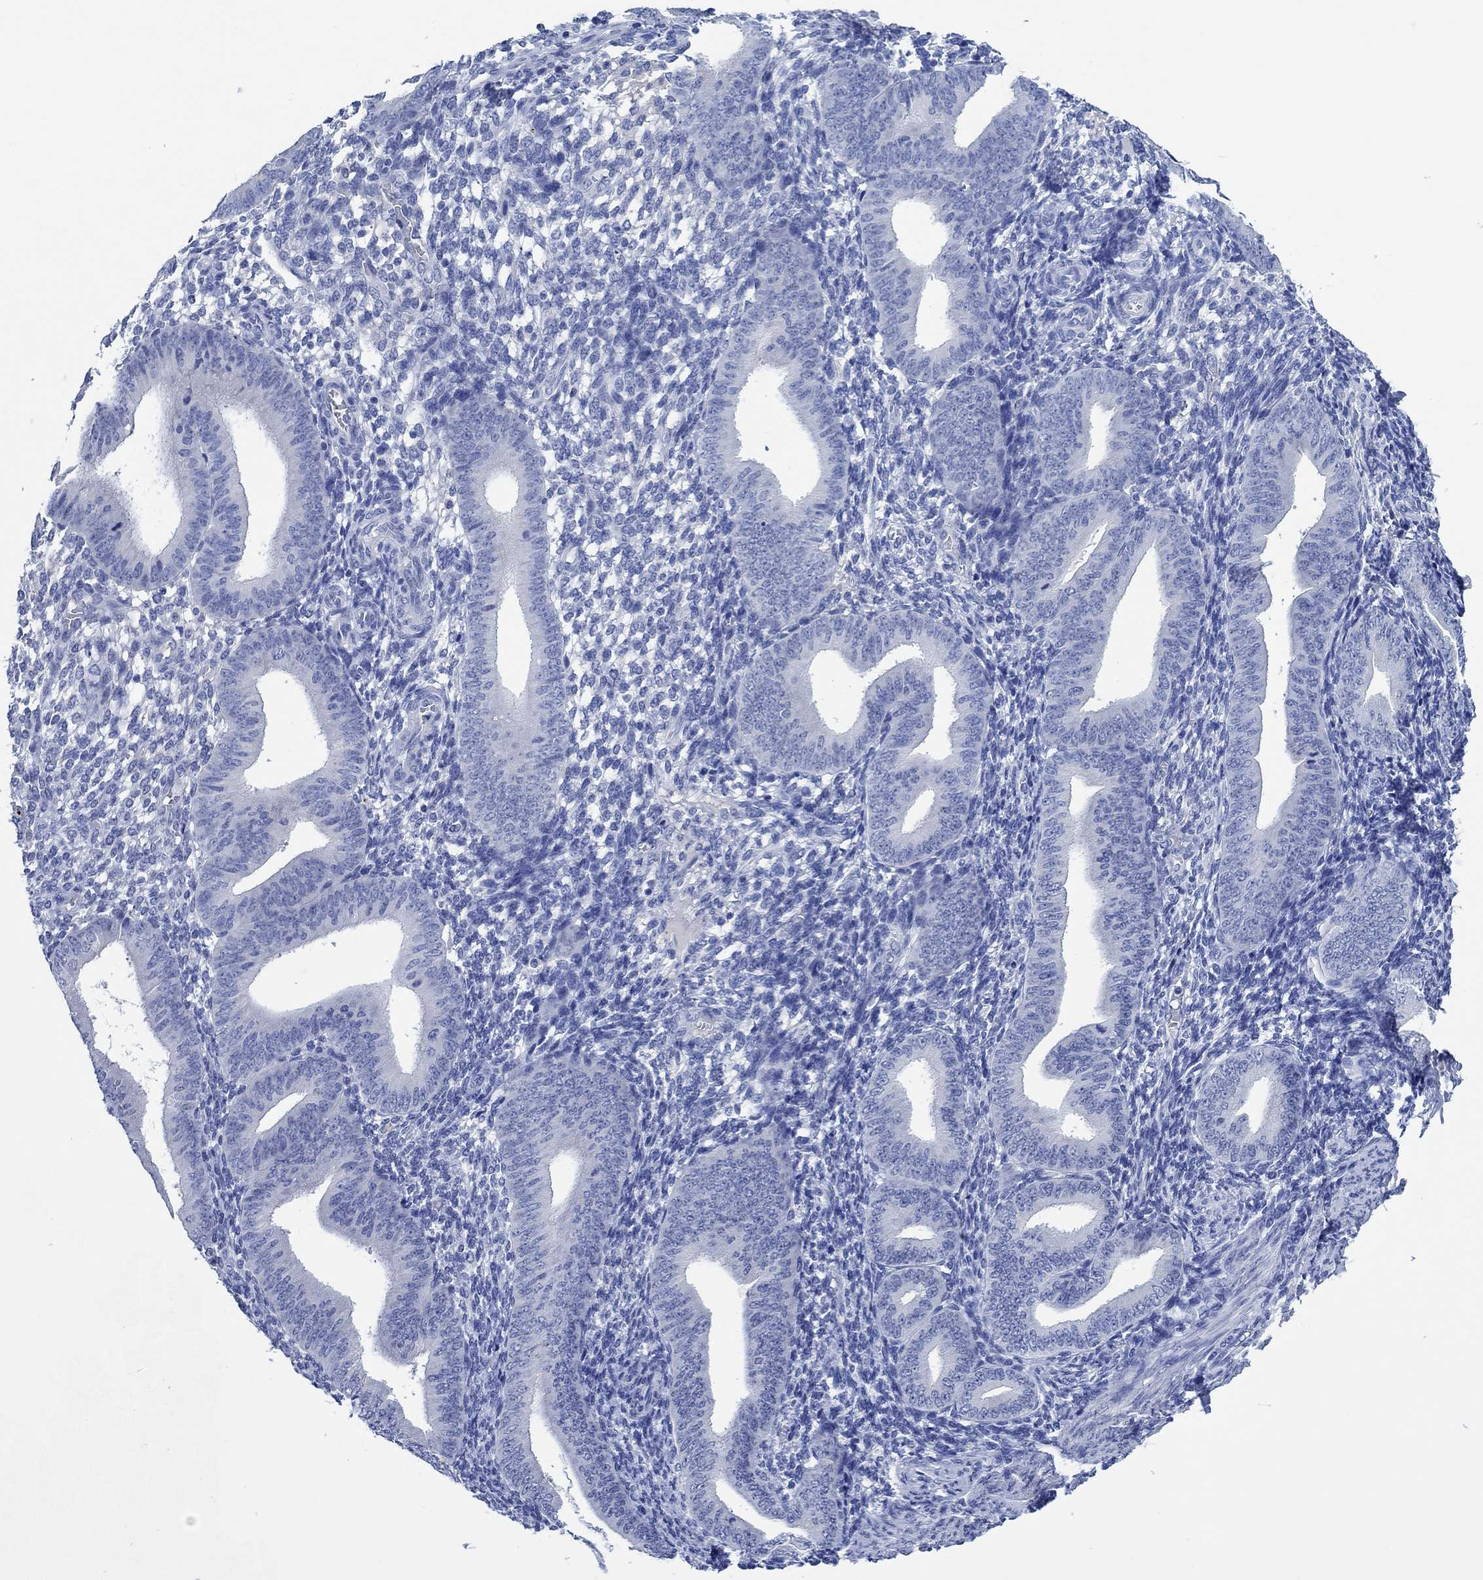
{"staining": {"intensity": "negative", "quantity": "none", "location": "none"}, "tissue": "endometrium", "cell_type": "Cells in endometrial stroma", "image_type": "normal", "snomed": [{"axis": "morphology", "description": "Normal tissue, NOS"}, {"axis": "topography", "description": "Endometrium"}], "caption": "Immunohistochemistry micrograph of normal endometrium stained for a protein (brown), which shows no expression in cells in endometrial stroma. (Brightfield microscopy of DAB IHC at high magnification).", "gene": "CPNE6", "patient": {"sex": "female", "age": 39}}